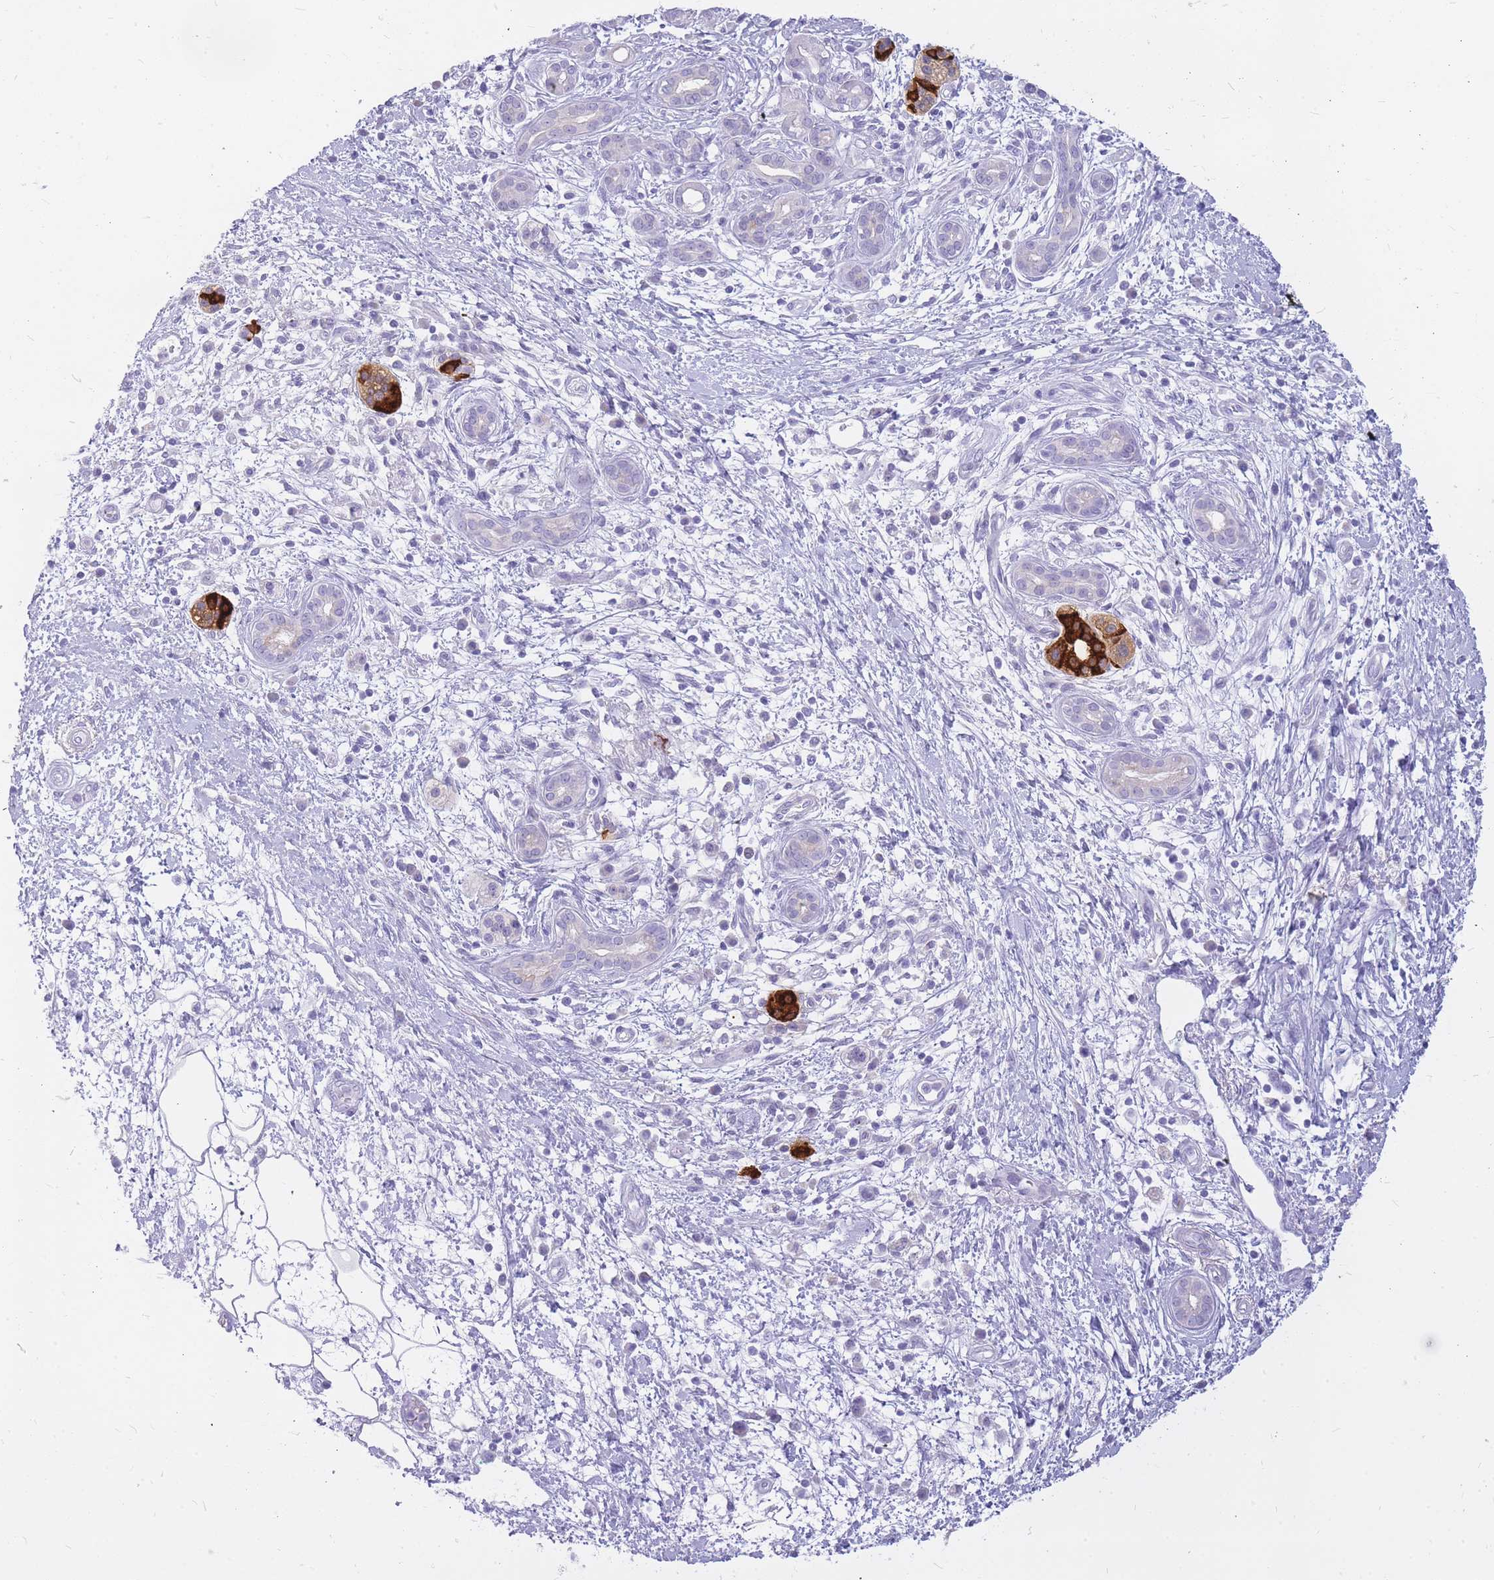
{"staining": {"intensity": "negative", "quantity": "none", "location": "none"}, "tissue": "pancreatic cancer", "cell_type": "Tumor cells", "image_type": "cancer", "snomed": [{"axis": "morphology", "description": "Adenocarcinoma, NOS"}, {"axis": "topography", "description": "Pancreas"}], "caption": "Human pancreatic adenocarcinoma stained for a protein using immunohistochemistry (IHC) exhibits no staining in tumor cells.", "gene": "INS", "patient": {"sex": "male", "age": 78}}